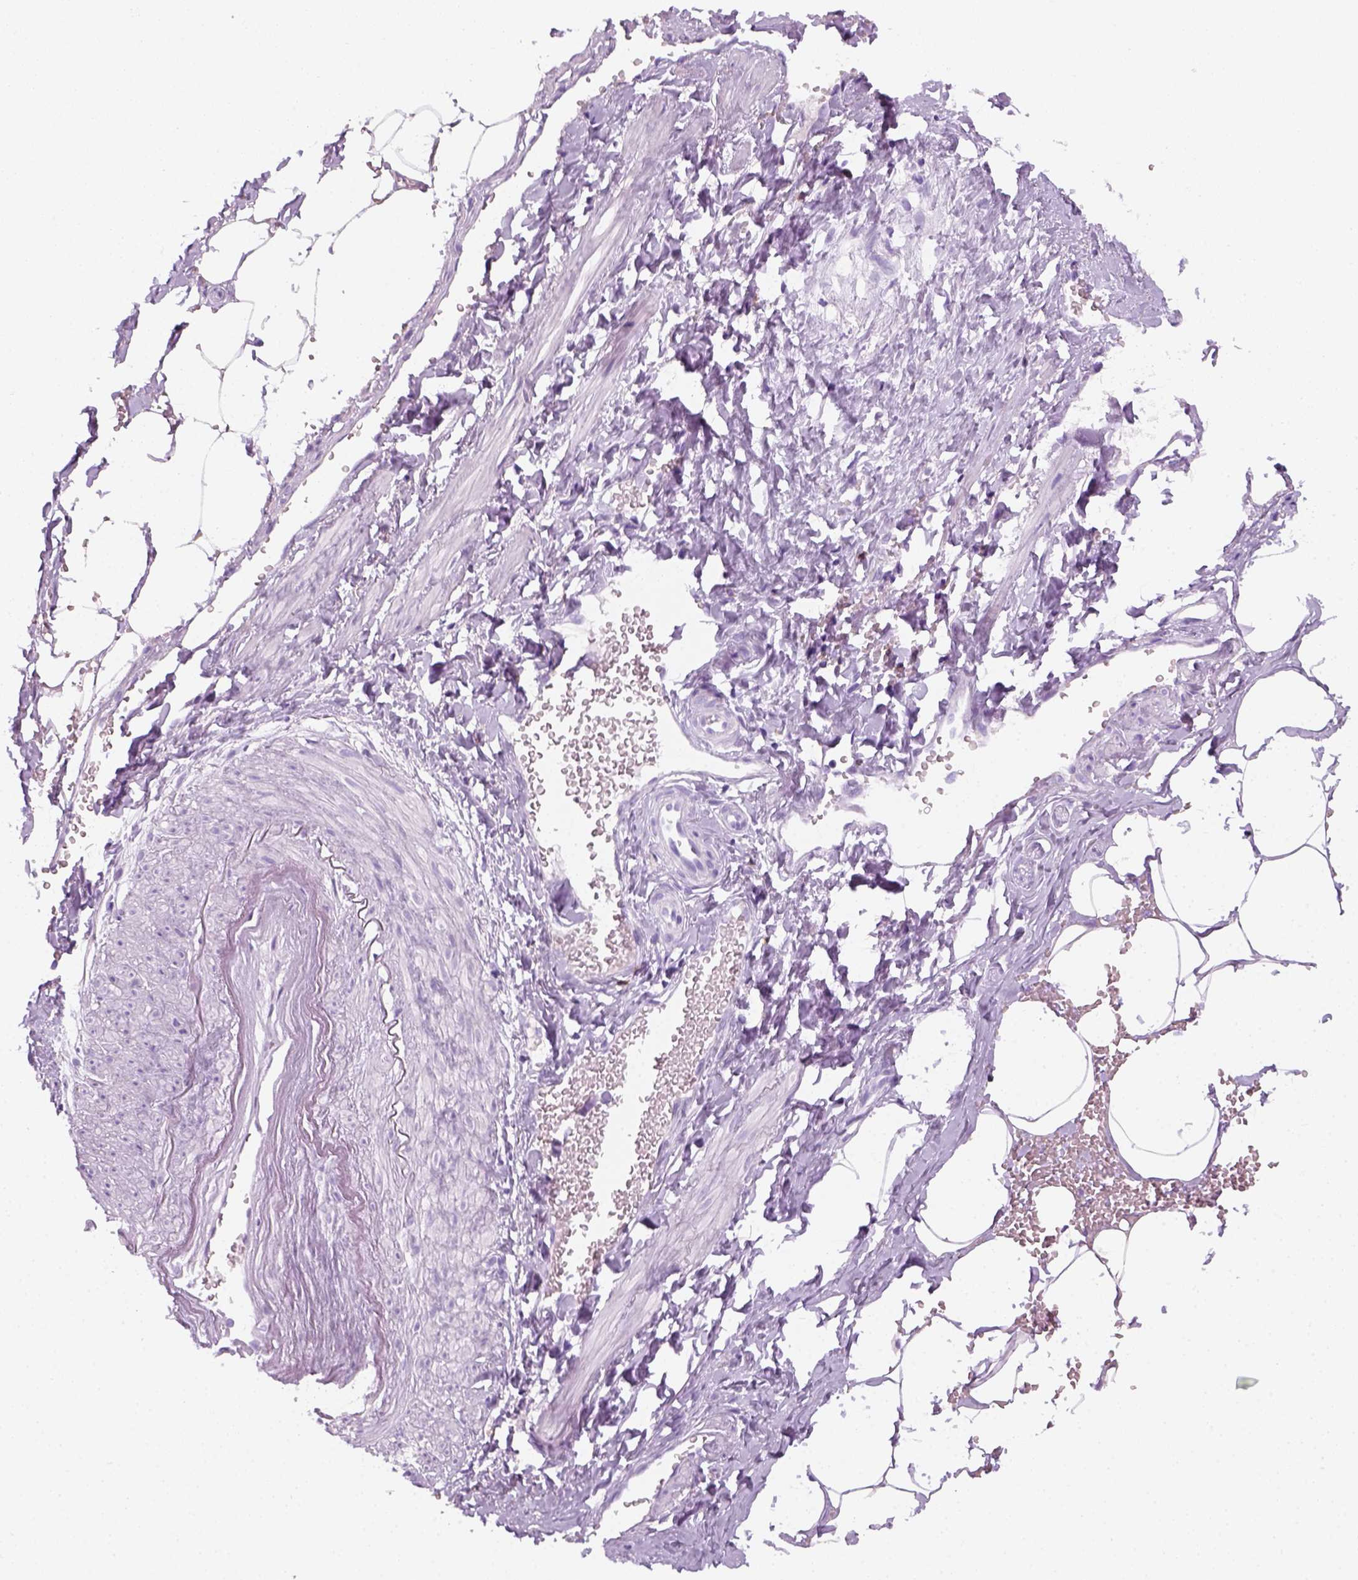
{"staining": {"intensity": "negative", "quantity": "none", "location": "none"}, "tissue": "adipose tissue", "cell_type": "Adipocytes", "image_type": "normal", "snomed": [{"axis": "morphology", "description": "Normal tissue, NOS"}, {"axis": "topography", "description": "Prostate"}, {"axis": "topography", "description": "Peripheral nerve tissue"}], "caption": "Immunohistochemical staining of normal human adipose tissue shows no significant positivity in adipocytes.", "gene": "AQP3", "patient": {"sex": "male", "age": 55}}